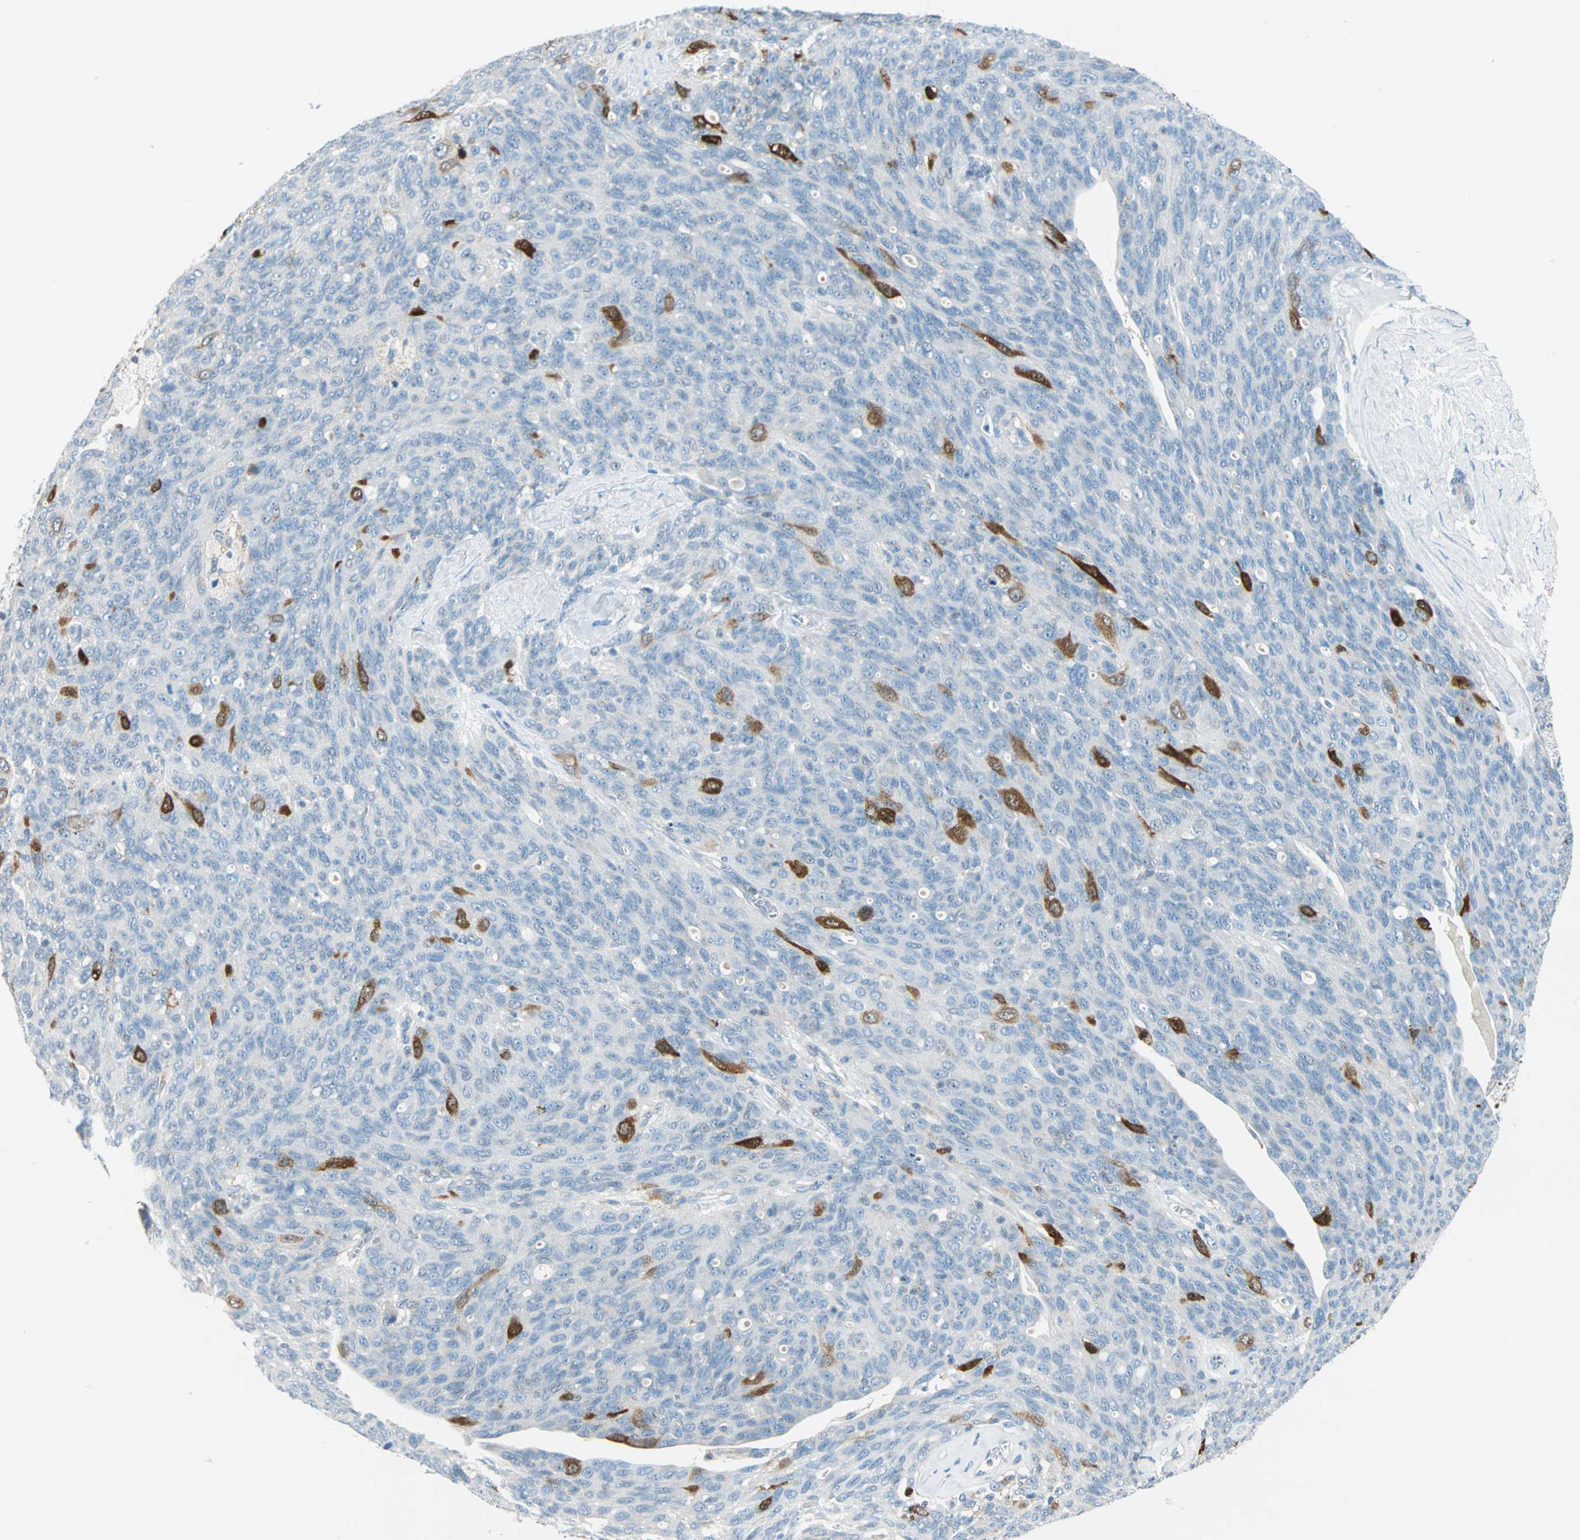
{"staining": {"intensity": "strong", "quantity": "<25%", "location": "cytoplasmic/membranous,nuclear"}, "tissue": "ovarian cancer", "cell_type": "Tumor cells", "image_type": "cancer", "snomed": [{"axis": "morphology", "description": "Carcinoma, endometroid"}, {"axis": "topography", "description": "Ovary"}], "caption": "Brown immunohistochemical staining in ovarian cancer (endometroid carcinoma) displays strong cytoplasmic/membranous and nuclear staining in approximately <25% of tumor cells. (DAB = brown stain, brightfield microscopy at high magnification).", "gene": "PTTG1", "patient": {"sex": "female", "age": 60}}